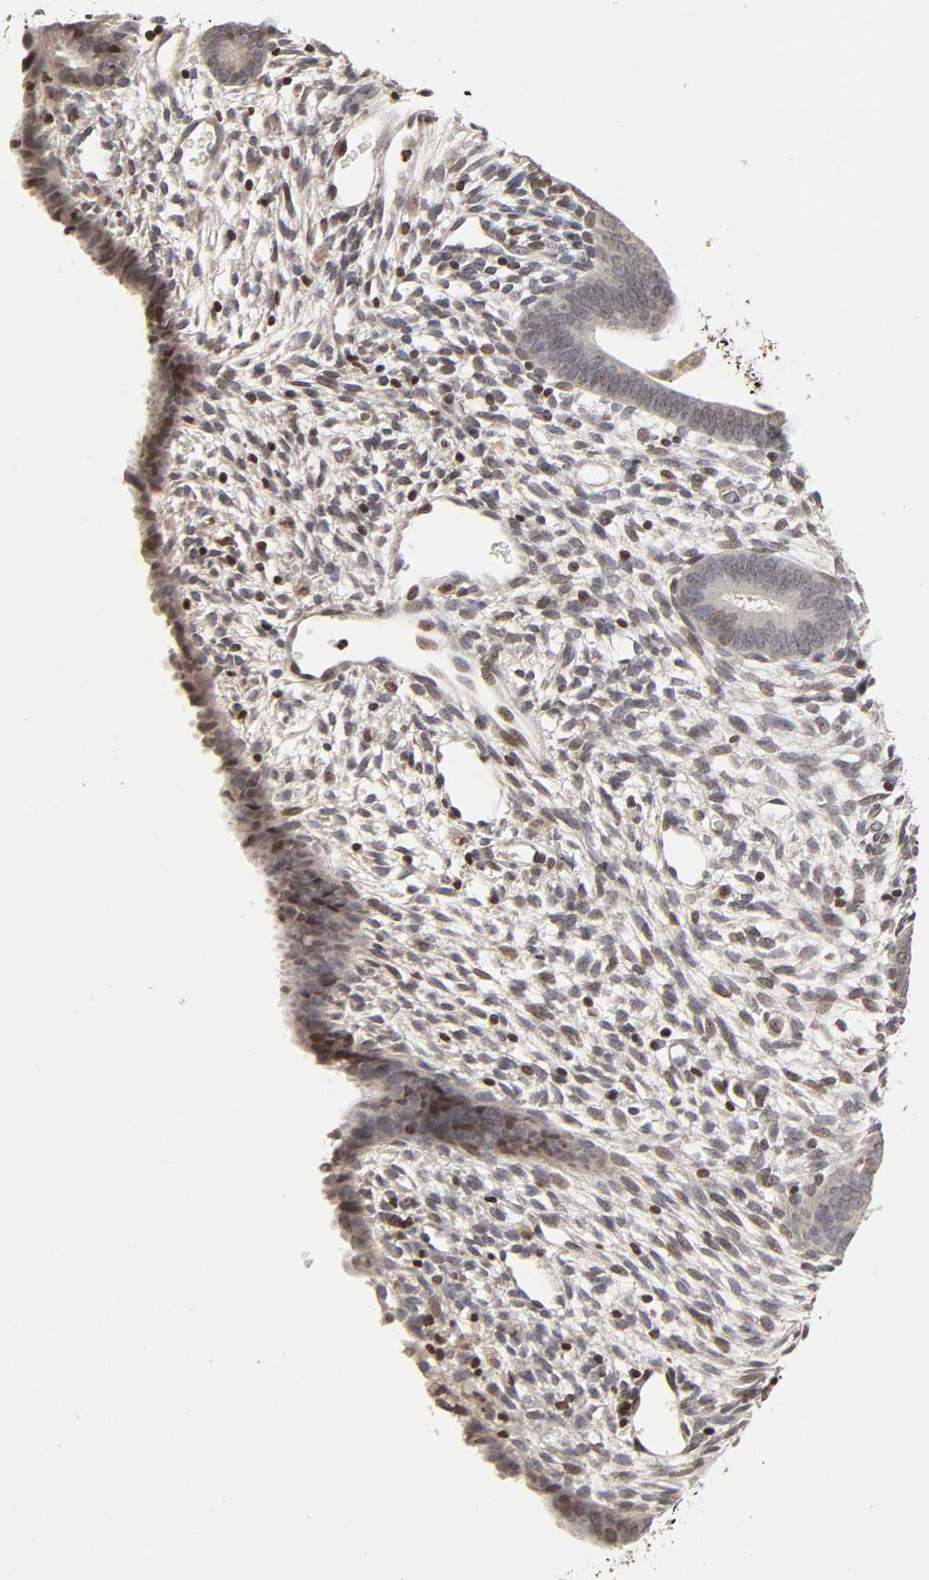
{"staining": {"intensity": "weak", "quantity": ">75%", "location": "nuclear"}, "tissue": "endometrium", "cell_type": "Cells in endometrial stroma", "image_type": "normal", "snomed": [{"axis": "morphology", "description": "Normal tissue, NOS"}, {"axis": "topography", "description": "Endometrium"}], "caption": "Immunohistochemical staining of unremarkable endometrium displays low levels of weak nuclear expression in about >75% of cells in endometrial stroma.", "gene": "ZNF473", "patient": {"sex": "female", "age": 57}}